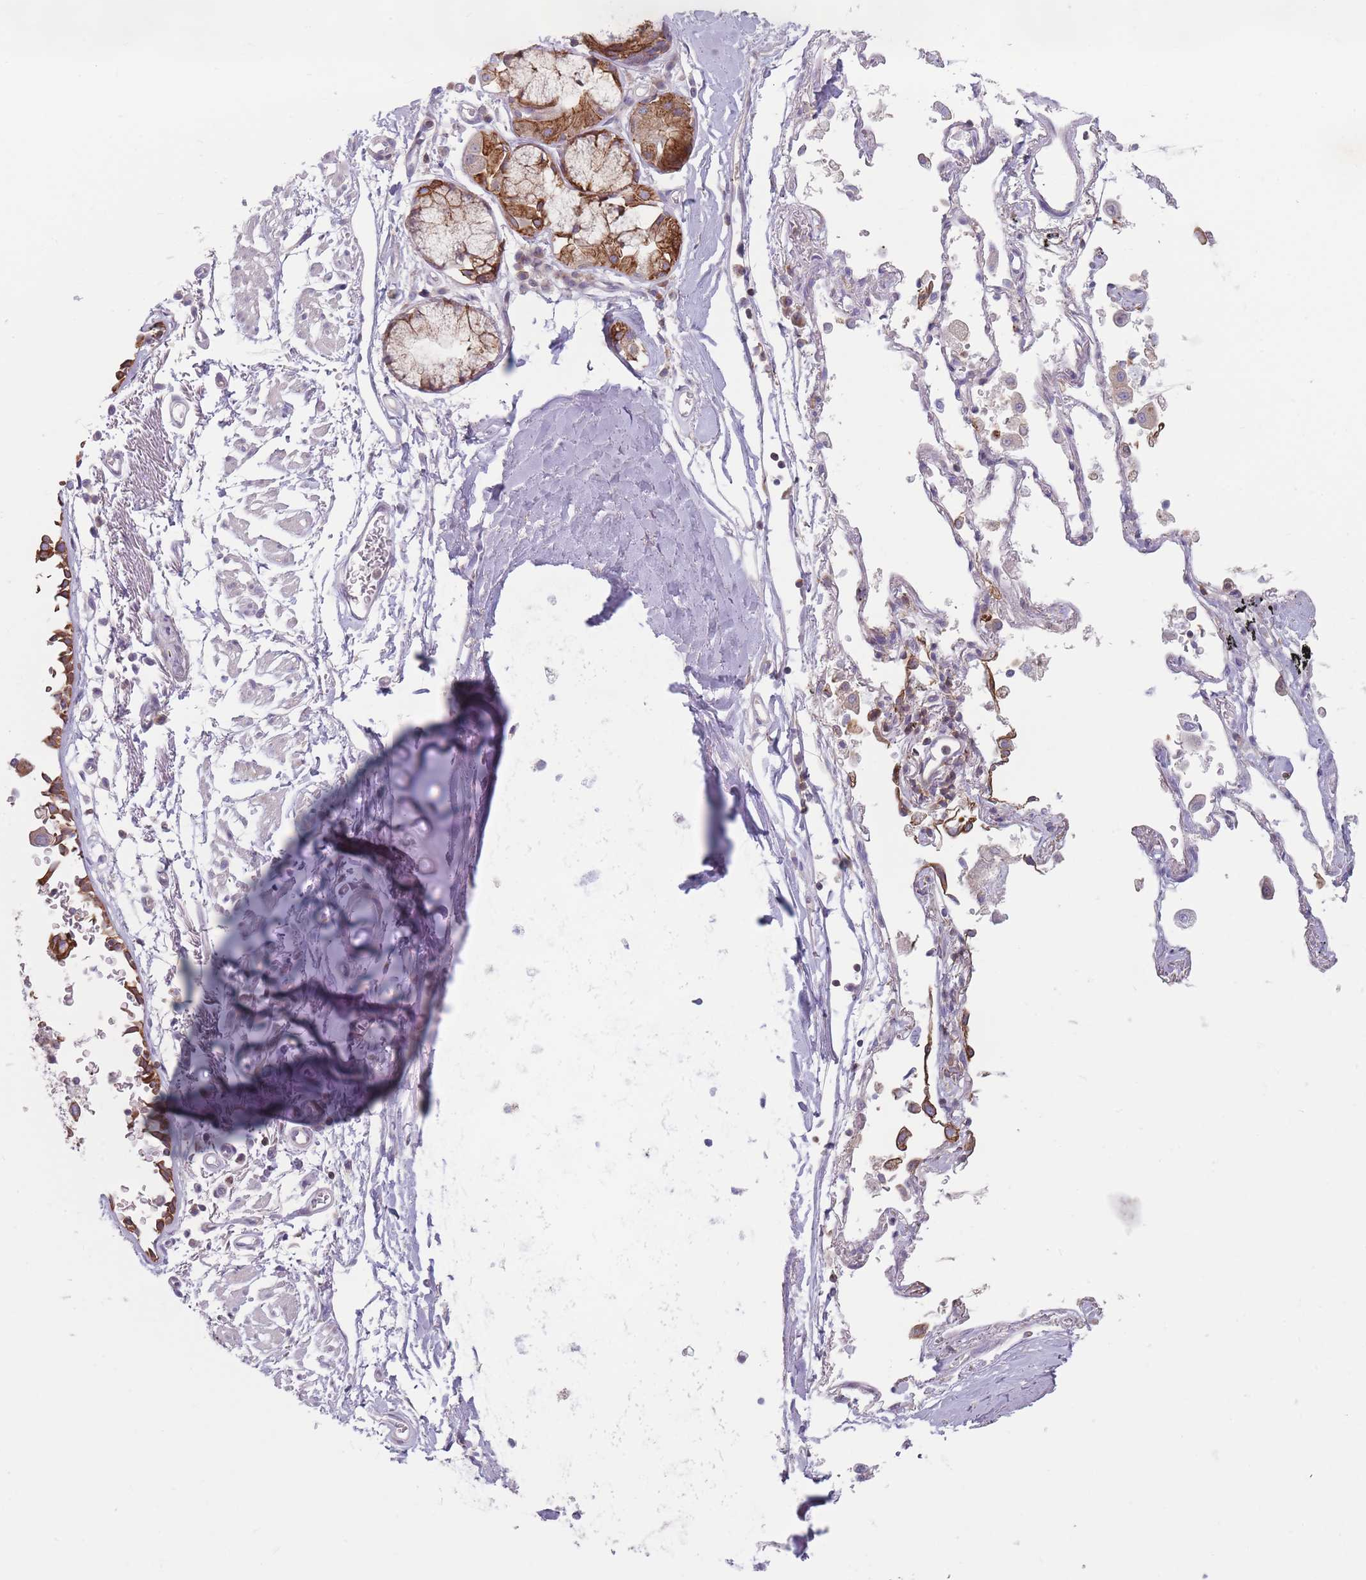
{"staining": {"intensity": "negative", "quantity": "none", "location": "none"}, "tissue": "adipose tissue", "cell_type": "Adipocytes", "image_type": "normal", "snomed": [{"axis": "morphology", "description": "Normal tissue, NOS"}, {"axis": "topography", "description": "Cartilage tissue"}], "caption": "A high-resolution histopathology image shows immunohistochemistry (IHC) staining of normal adipose tissue, which exhibits no significant positivity in adipocytes. (DAB (3,3'-diaminobenzidine) immunohistochemistry (IHC) with hematoxylin counter stain).", "gene": "HSBP1L1", "patient": {"sex": "male", "age": 73}}